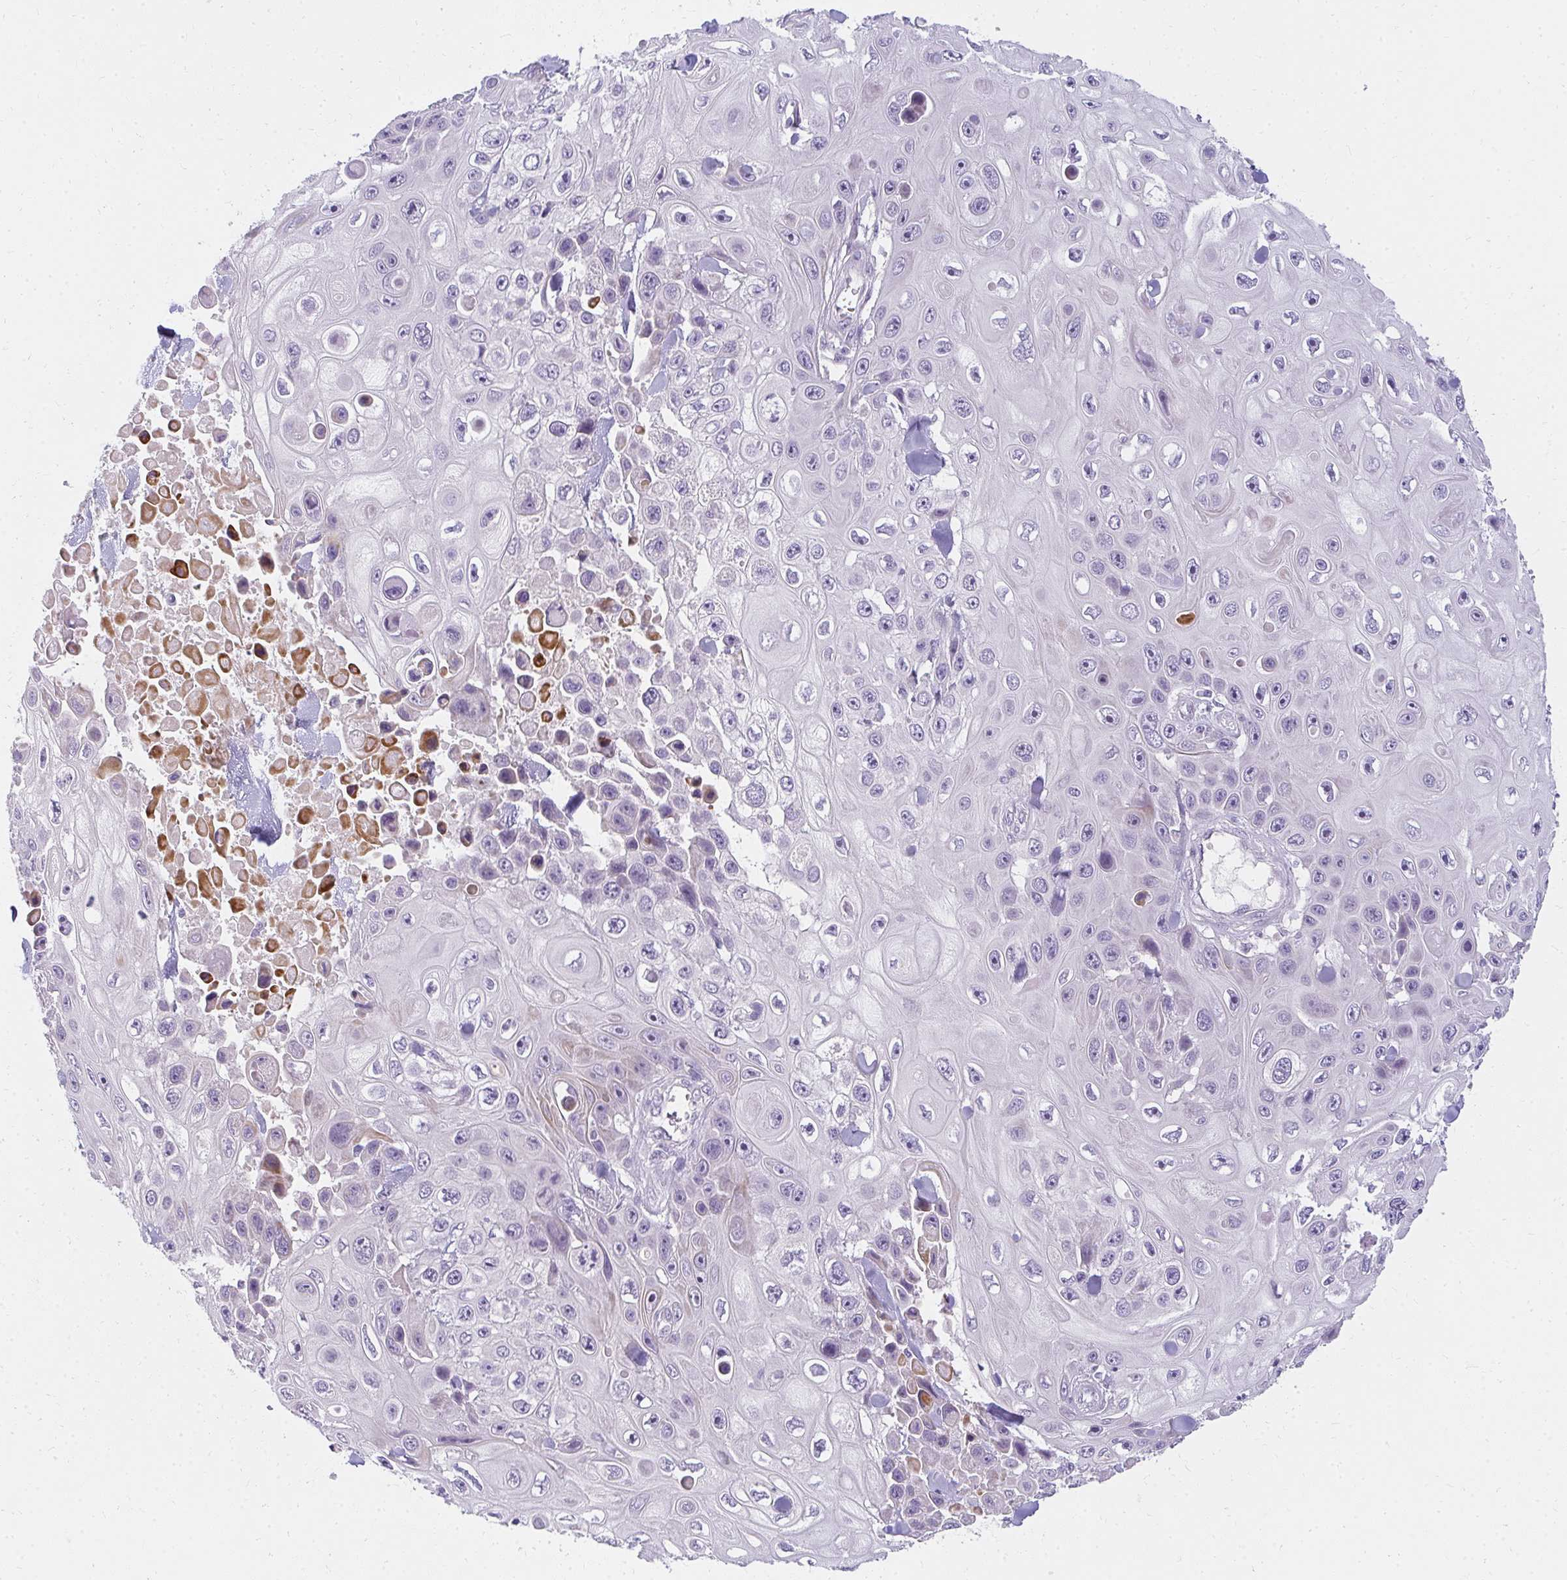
{"staining": {"intensity": "negative", "quantity": "none", "location": "none"}, "tissue": "skin cancer", "cell_type": "Tumor cells", "image_type": "cancer", "snomed": [{"axis": "morphology", "description": "Squamous cell carcinoma, NOS"}, {"axis": "topography", "description": "Skin"}], "caption": "Human skin cancer stained for a protein using immunohistochemistry (IHC) exhibits no staining in tumor cells.", "gene": "PPP1R3G", "patient": {"sex": "male", "age": 82}}